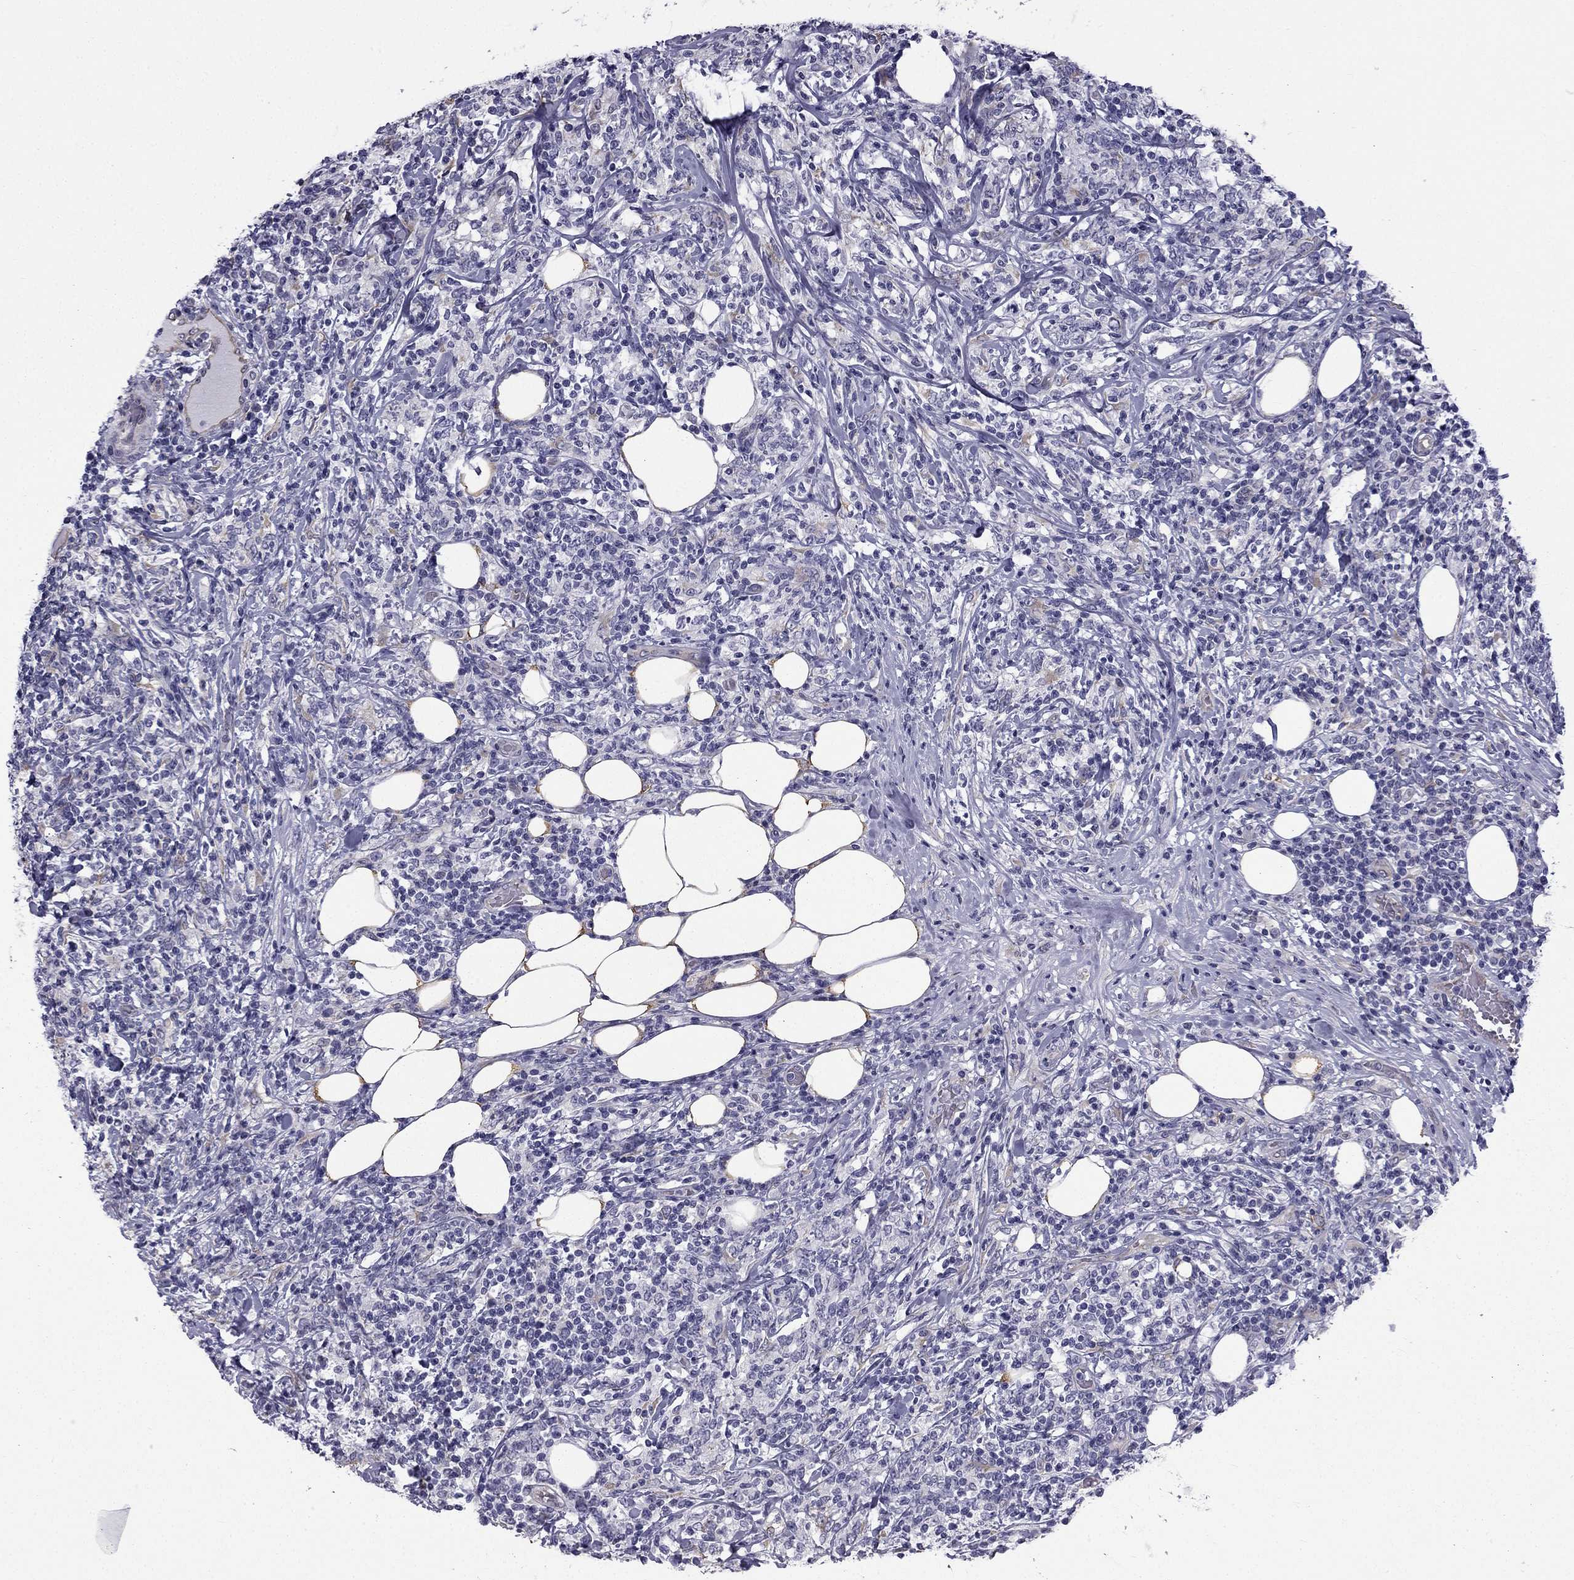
{"staining": {"intensity": "negative", "quantity": "none", "location": "none"}, "tissue": "lymphoma", "cell_type": "Tumor cells", "image_type": "cancer", "snomed": [{"axis": "morphology", "description": "Malignant lymphoma, non-Hodgkin's type, High grade"}, {"axis": "topography", "description": "Lymph node"}], "caption": "Lymphoma was stained to show a protein in brown. There is no significant staining in tumor cells. Brightfield microscopy of immunohistochemistry stained with DAB (brown) and hematoxylin (blue), captured at high magnification.", "gene": "CCDC40", "patient": {"sex": "female", "age": 84}}